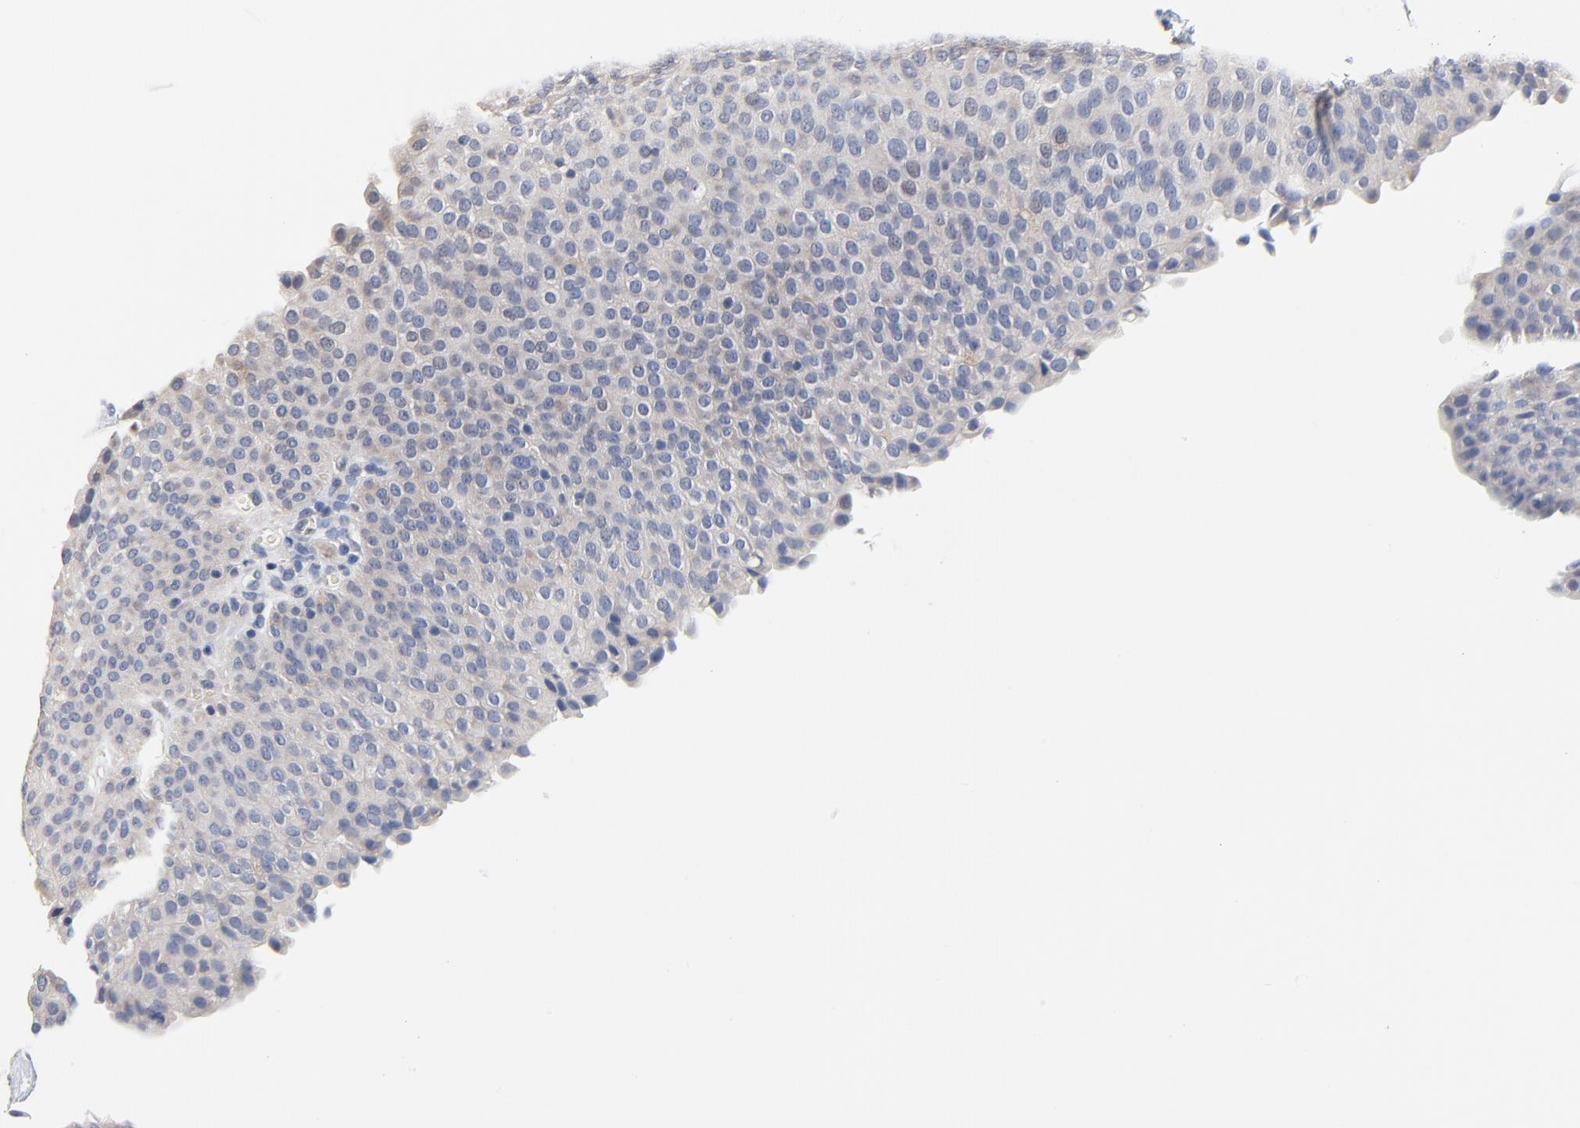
{"staining": {"intensity": "negative", "quantity": "none", "location": "none"}, "tissue": "urinary bladder", "cell_type": "Urothelial cells", "image_type": "normal", "snomed": [{"axis": "morphology", "description": "Normal tissue, NOS"}, {"axis": "morphology", "description": "Dysplasia, NOS"}, {"axis": "topography", "description": "Urinary bladder"}], "caption": "Protein analysis of normal urinary bladder exhibits no significant expression in urothelial cells. Brightfield microscopy of IHC stained with DAB (3,3'-diaminobenzidine) (brown) and hematoxylin (blue), captured at high magnification.", "gene": "FBXL5", "patient": {"sex": "male", "age": 35}}